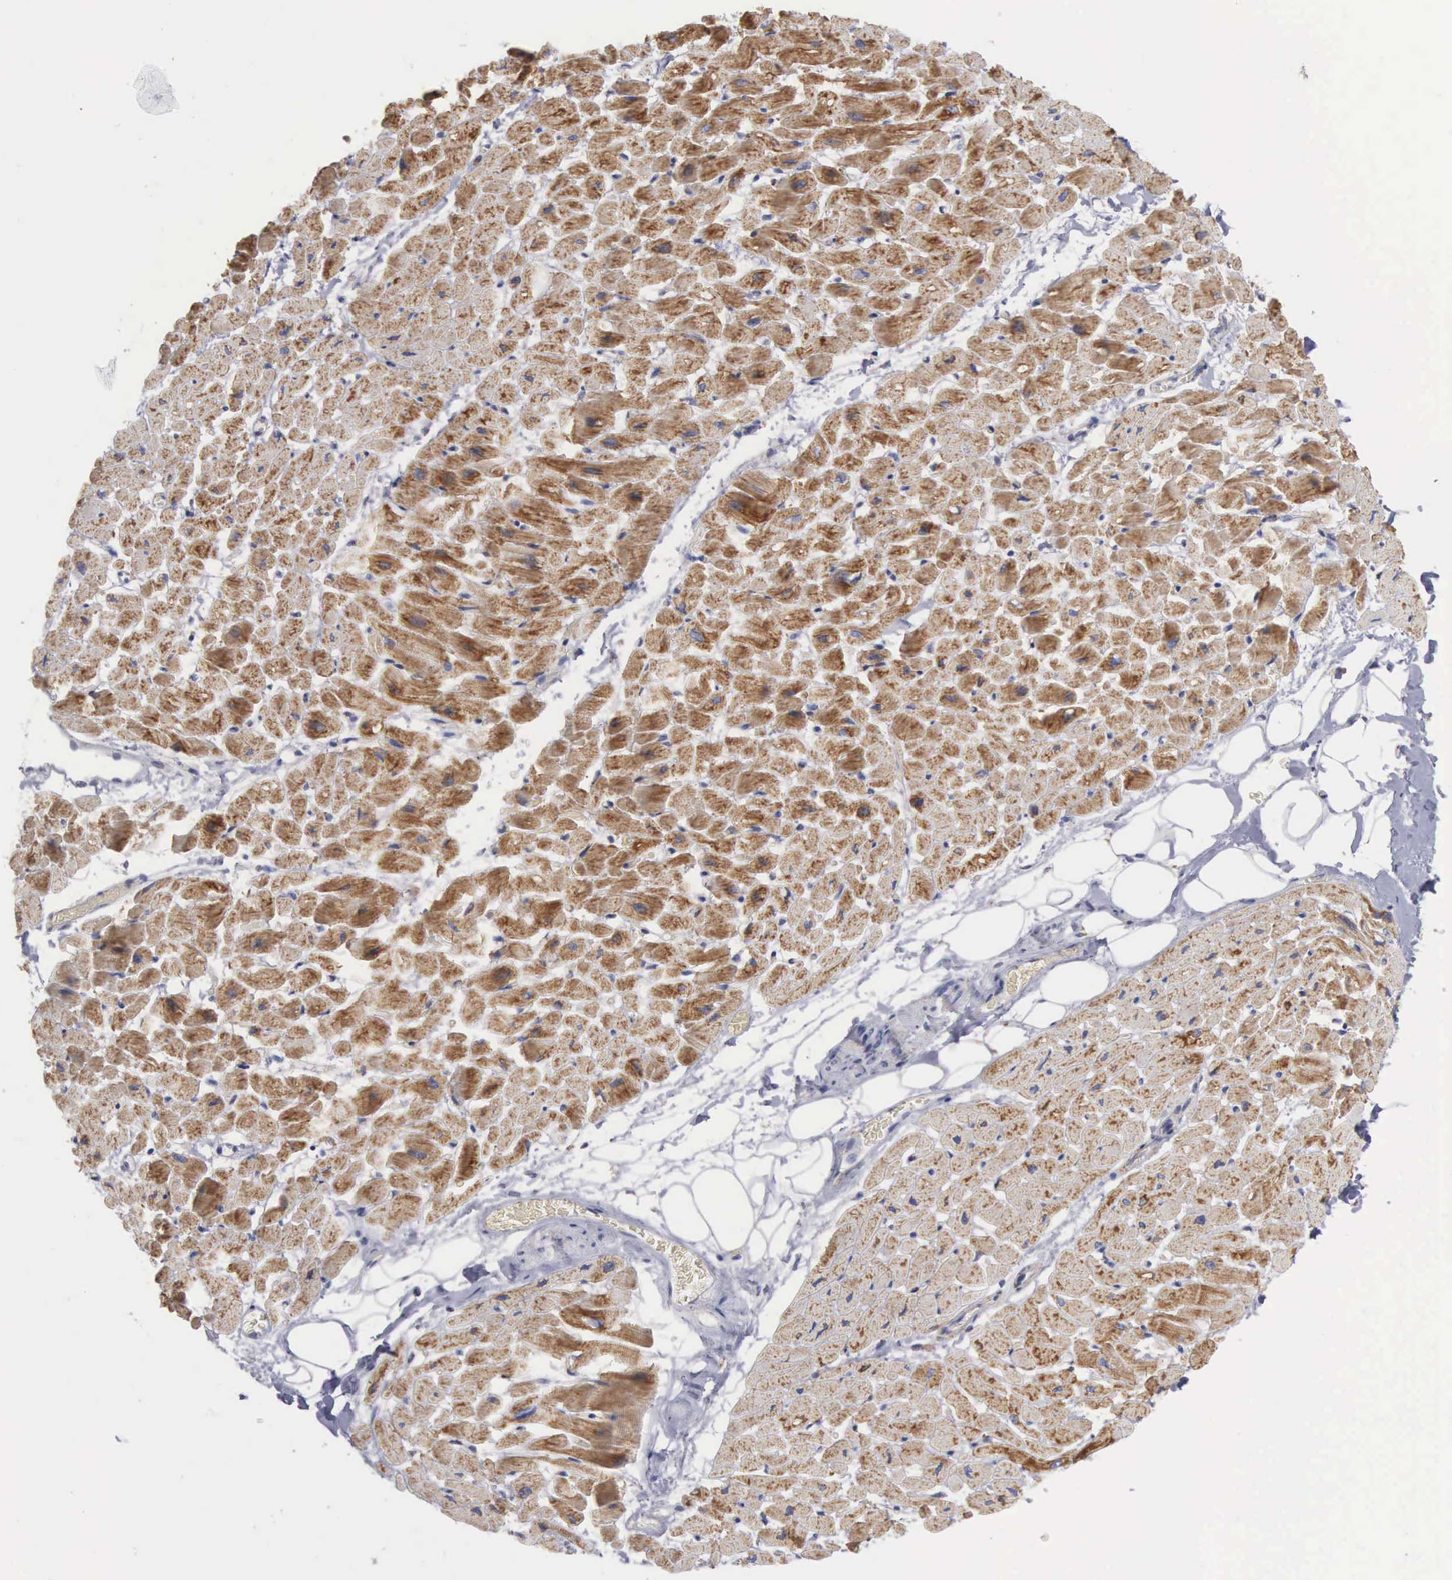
{"staining": {"intensity": "strong", "quantity": "25%-75%", "location": "cytoplasmic/membranous"}, "tissue": "heart muscle", "cell_type": "Cardiomyocytes", "image_type": "normal", "snomed": [{"axis": "morphology", "description": "Normal tissue, NOS"}, {"axis": "topography", "description": "Heart"}], "caption": "Strong cytoplasmic/membranous expression for a protein is seen in about 25%-75% of cardiomyocytes of benign heart muscle using immunohistochemistry.", "gene": "APOOL", "patient": {"sex": "male", "age": 45}}